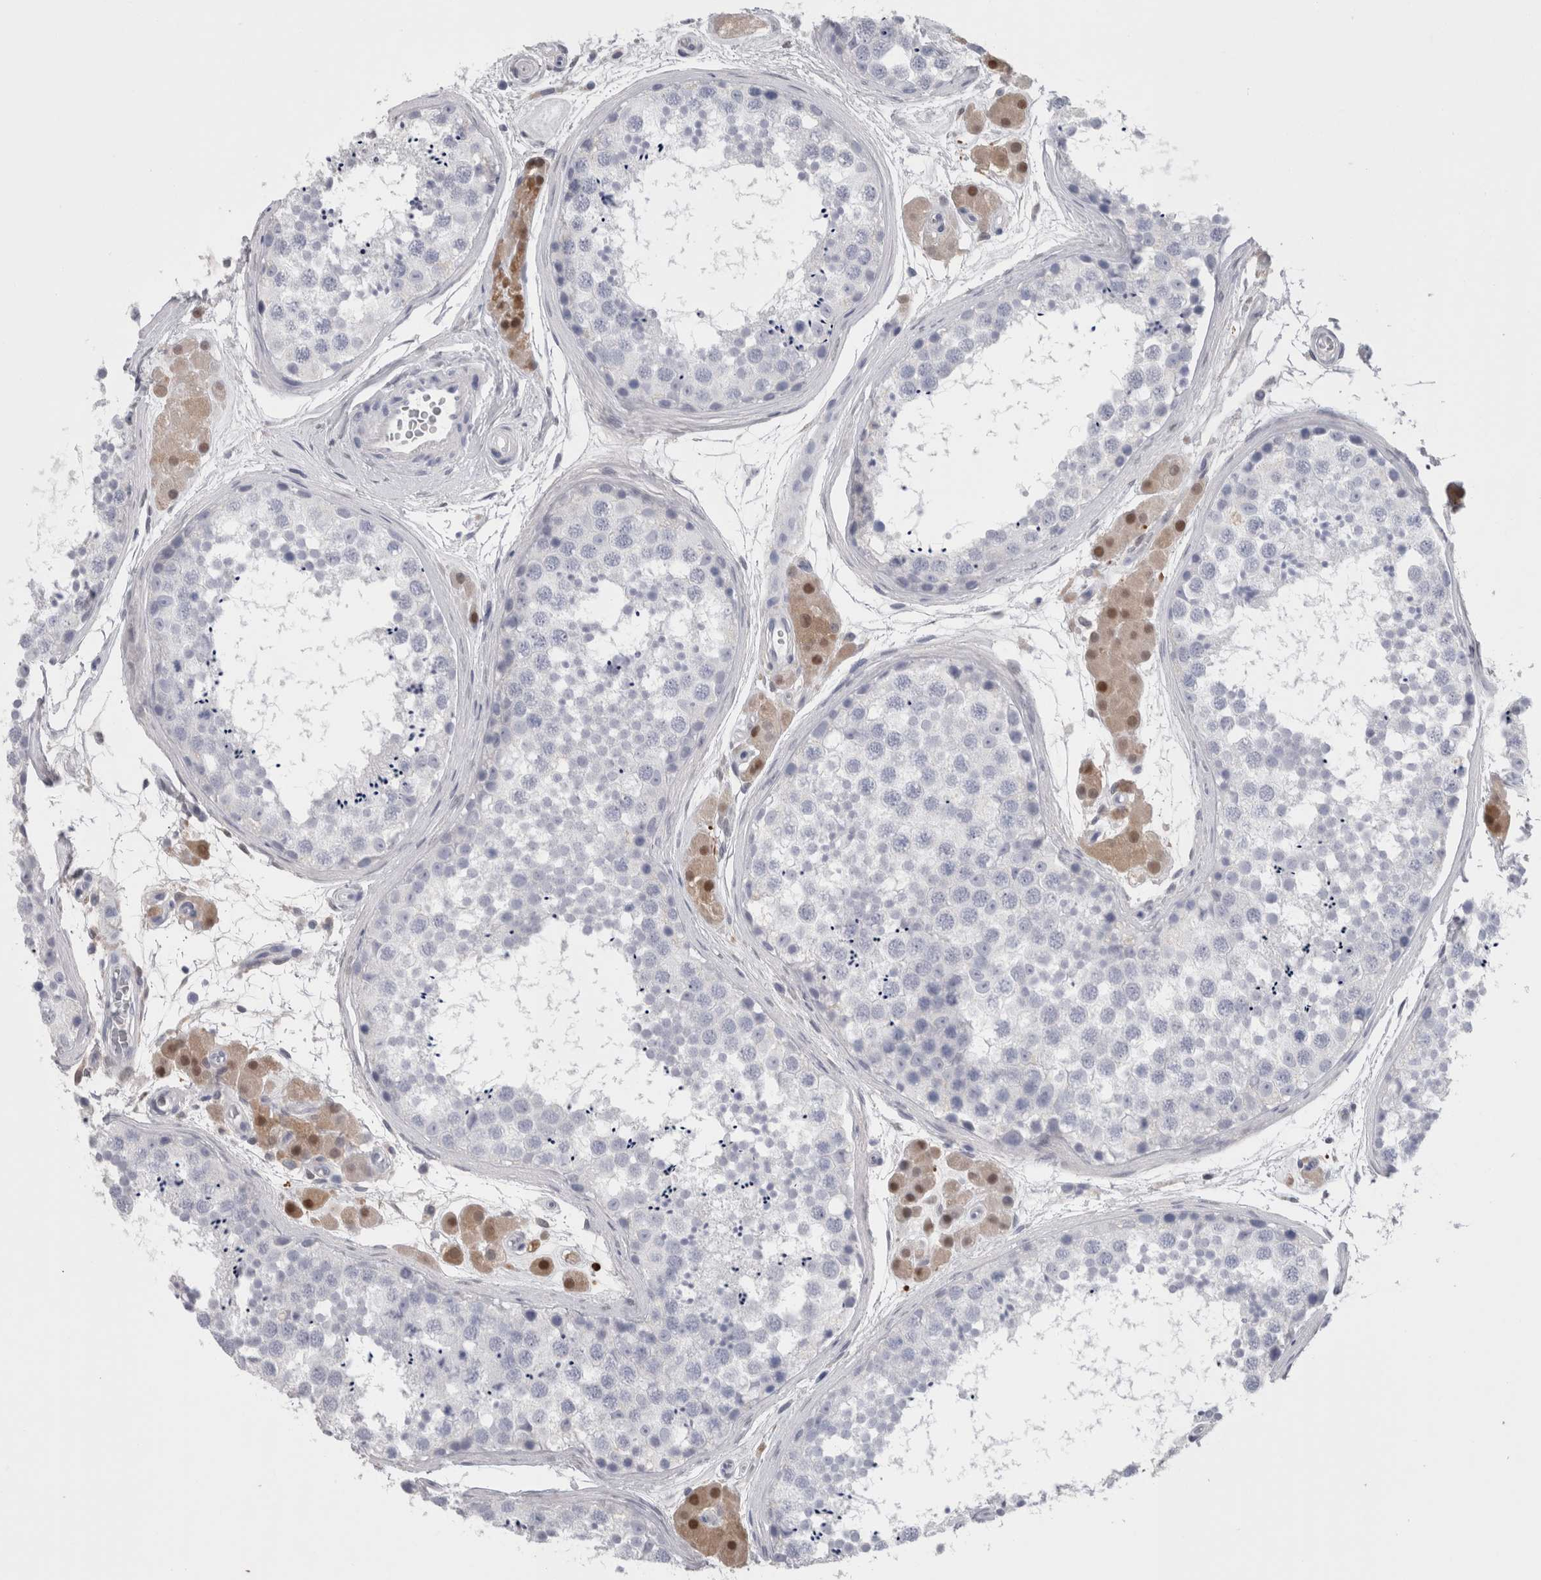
{"staining": {"intensity": "negative", "quantity": "none", "location": "none"}, "tissue": "testis", "cell_type": "Cells in seminiferous ducts", "image_type": "normal", "snomed": [{"axis": "morphology", "description": "Normal tissue, NOS"}, {"axis": "topography", "description": "Testis"}], "caption": "High magnification brightfield microscopy of normal testis stained with DAB (brown) and counterstained with hematoxylin (blue): cells in seminiferous ducts show no significant positivity. Nuclei are stained in blue.", "gene": "CA8", "patient": {"sex": "male", "age": 56}}